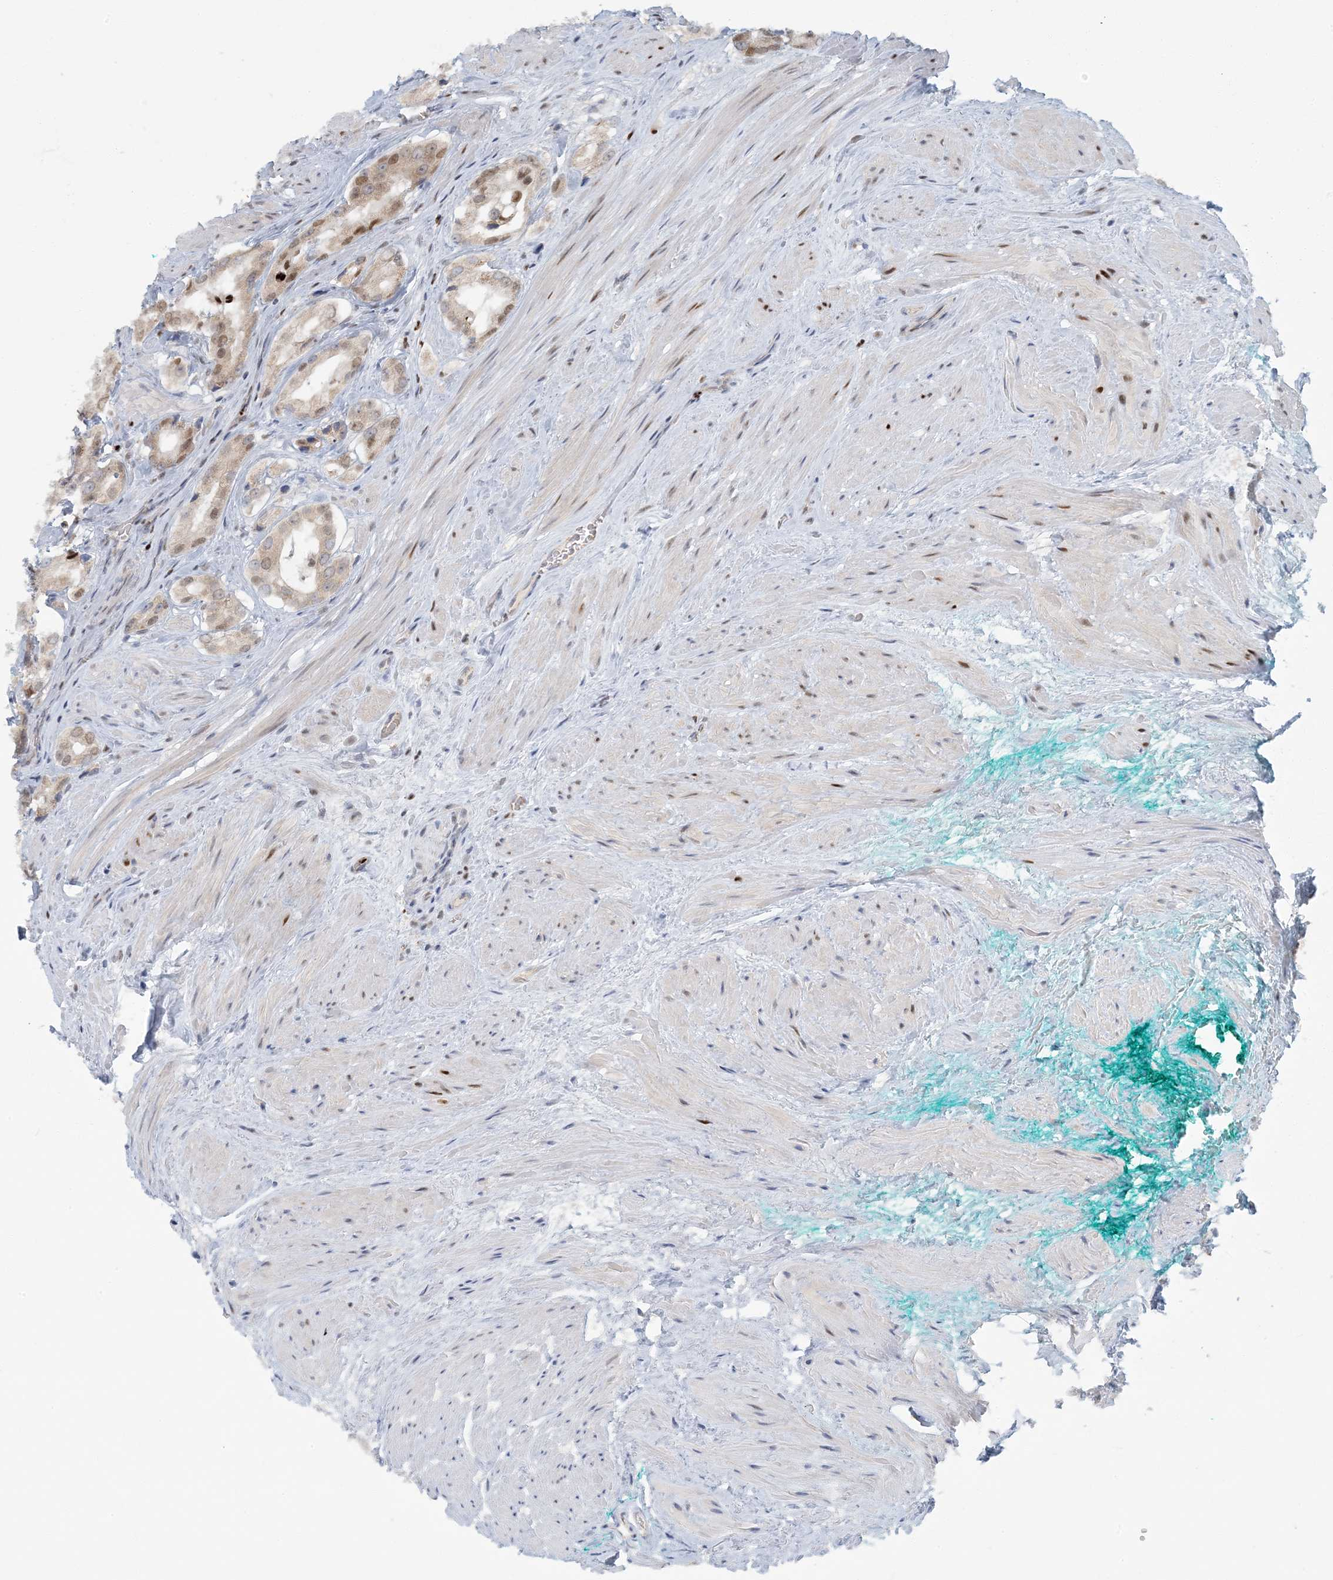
{"staining": {"intensity": "moderate", "quantity": "<25%", "location": "nuclear"}, "tissue": "prostate cancer", "cell_type": "Tumor cells", "image_type": "cancer", "snomed": [{"axis": "morphology", "description": "Adenocarcinoma, Low grade"}, {"axis": "topography", "description": "Prostate"}], "caption": "Prostate cancer (low-grade adenocarcinoma) stained with a protein marker exhibits moderate staining in tumor cells.", "gene": "AK9", "patient": {"sex": "male", "age": 54}}